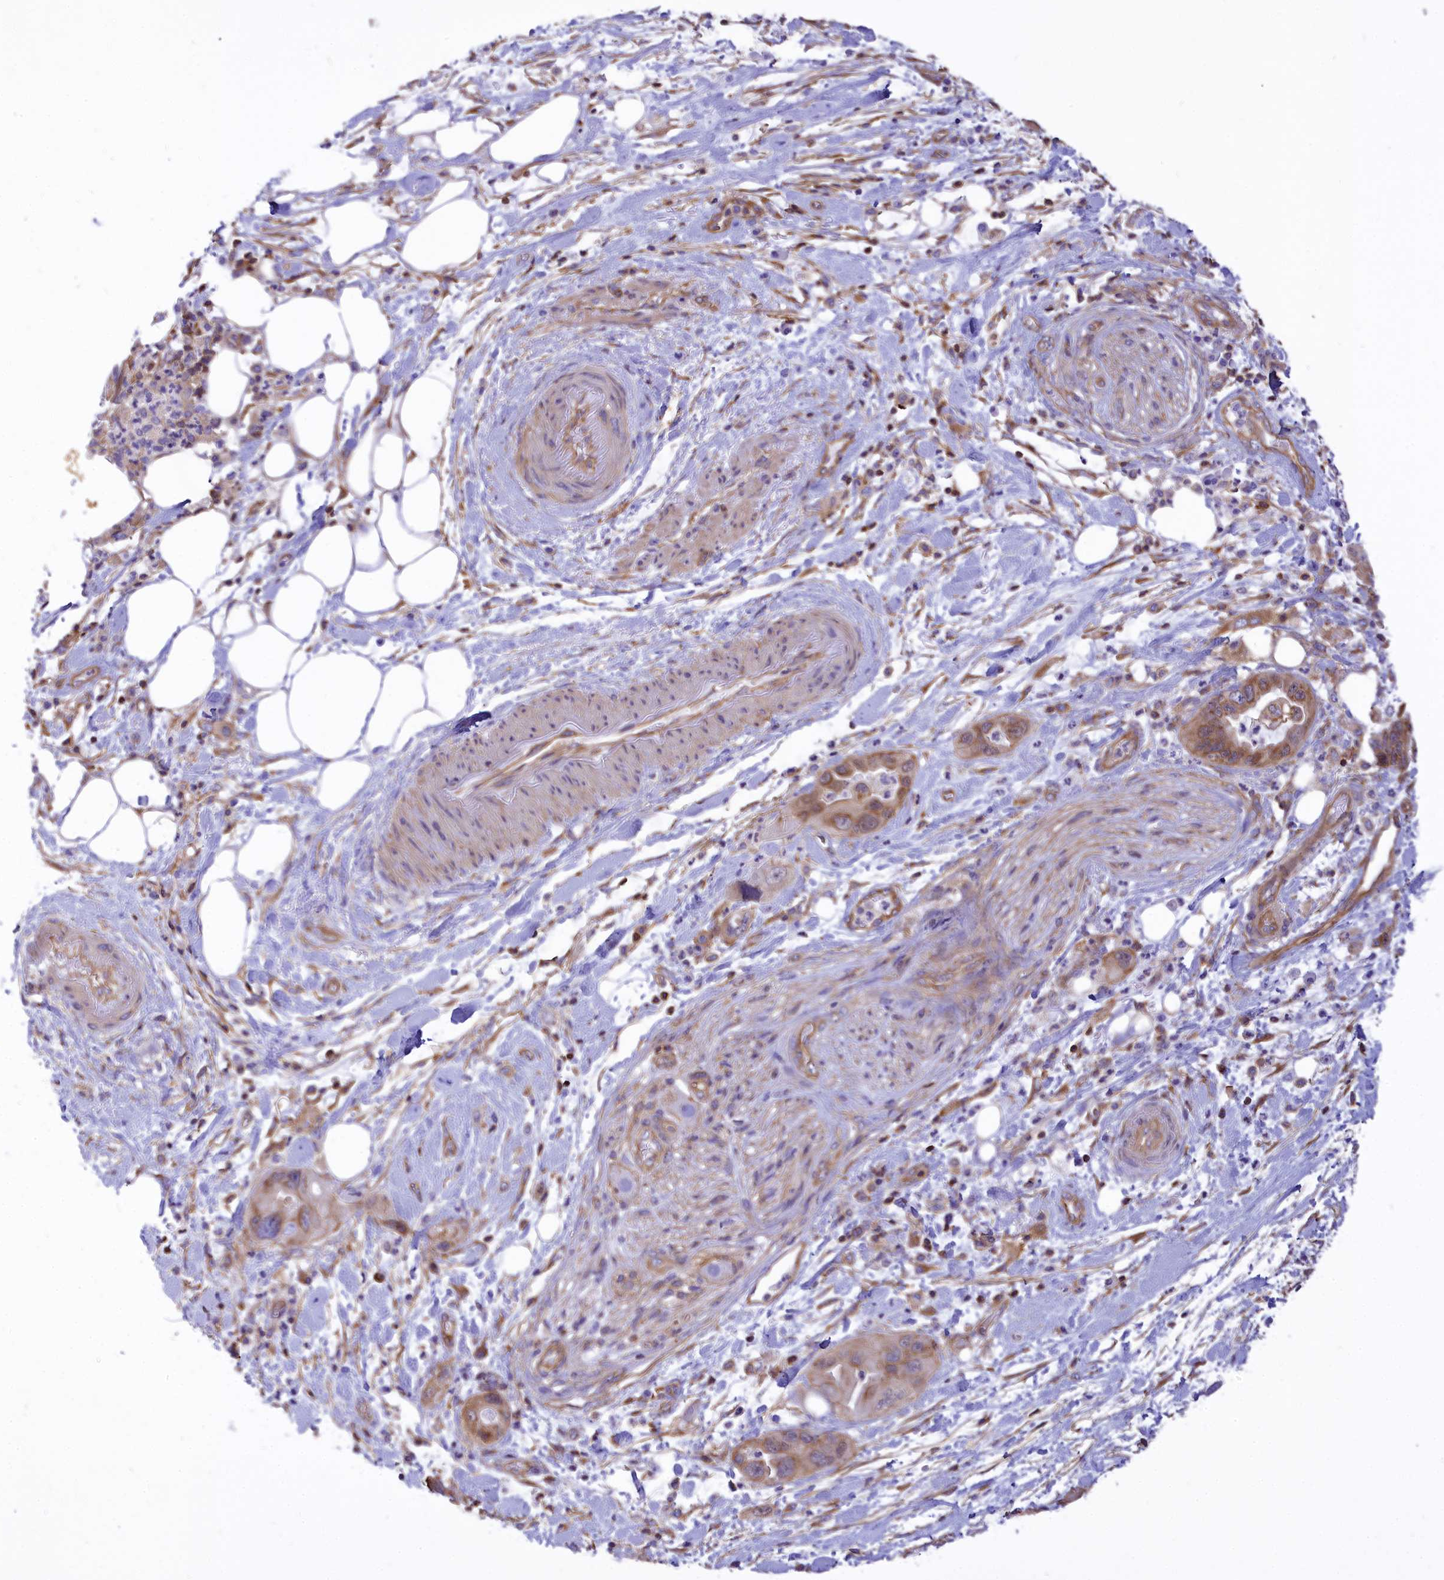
{"staining": {"intensity": "moderate", "quantity": ">75%", "location": "cytoplasmic/membranous"}, "tissue": "pancreatic cancer", "cell_type": "Tumor cells", "image_type": "cancer", "snomed": [{"axis": "morphology", "description": "Adenocarcinoma, NOS"}, {"axis": "topography", "description": "Pancreas"}], "caption": "Moderate cytoplasmic/membranous protein staining is seen in approximately >75% of tumor cells in pancreatic adenocarcinoma.", "gene": "SEPTIN9", "patient": {"sex": "female", "age": 71}}